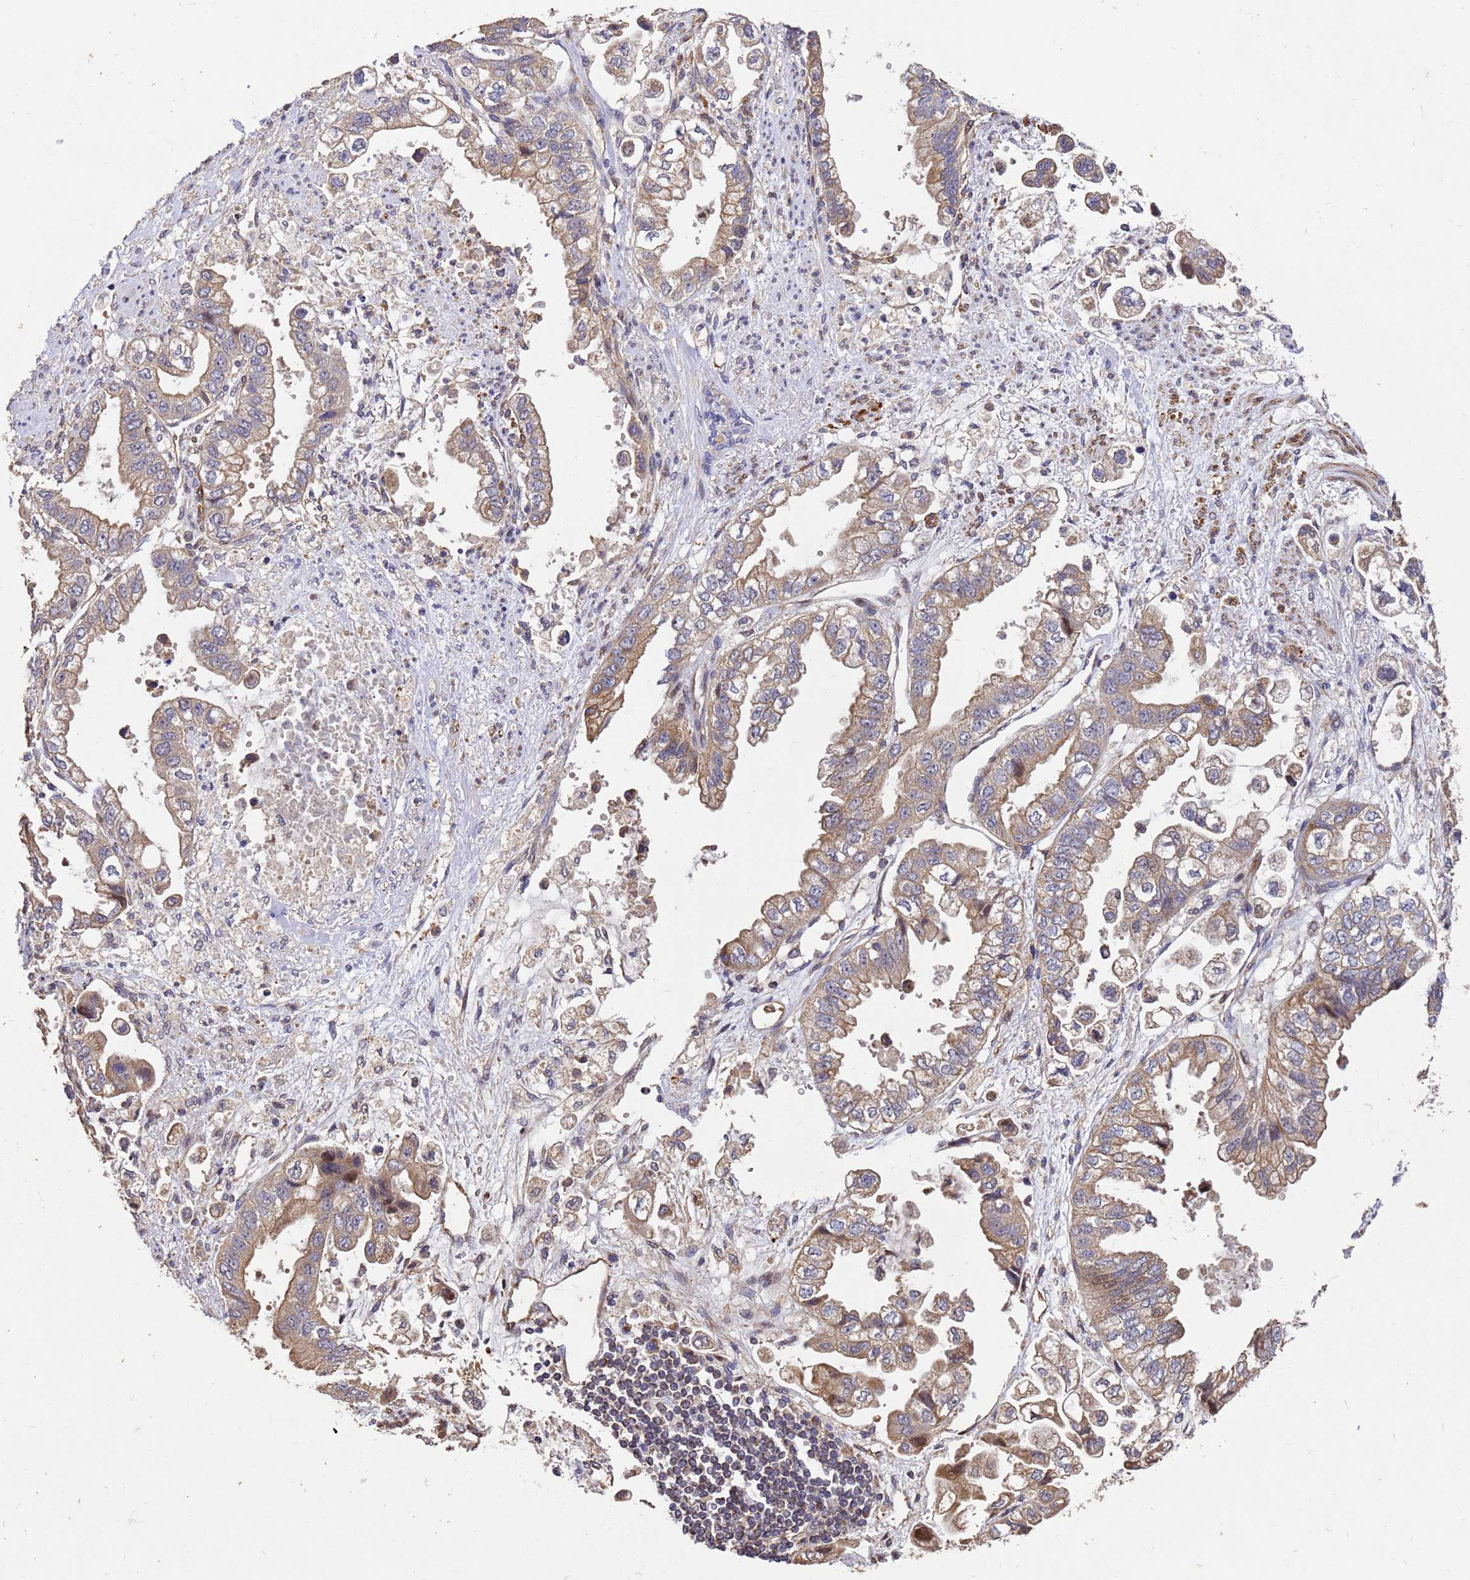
{"staining": {"intensity": "moderate", "quantity": ">75%", "location": "cytoplasmic/membranous"}, "tissue": "stomach cancer", "cell_type": "Tumor cells", "image_type": "cancer", "snomed": [{"axis": "morphology", "description": "Adenocarcinoma, NOS"}, {"axis": "topography", "description": "Stomach"}], "caption": "A histopathology image of human stomach cancer (adenocarcinoma) stained for a protein displays moderate cytoplasmic/membranous brown staining in tumor cells. Using DAB (3,3'-diaminobenzidine) (brown) and hematoxylin (blue) stains, captured at high magnification using brightfield microscopy.", "gene": "RSPRY1", "patient": {"sex": "male", "age": 62}}